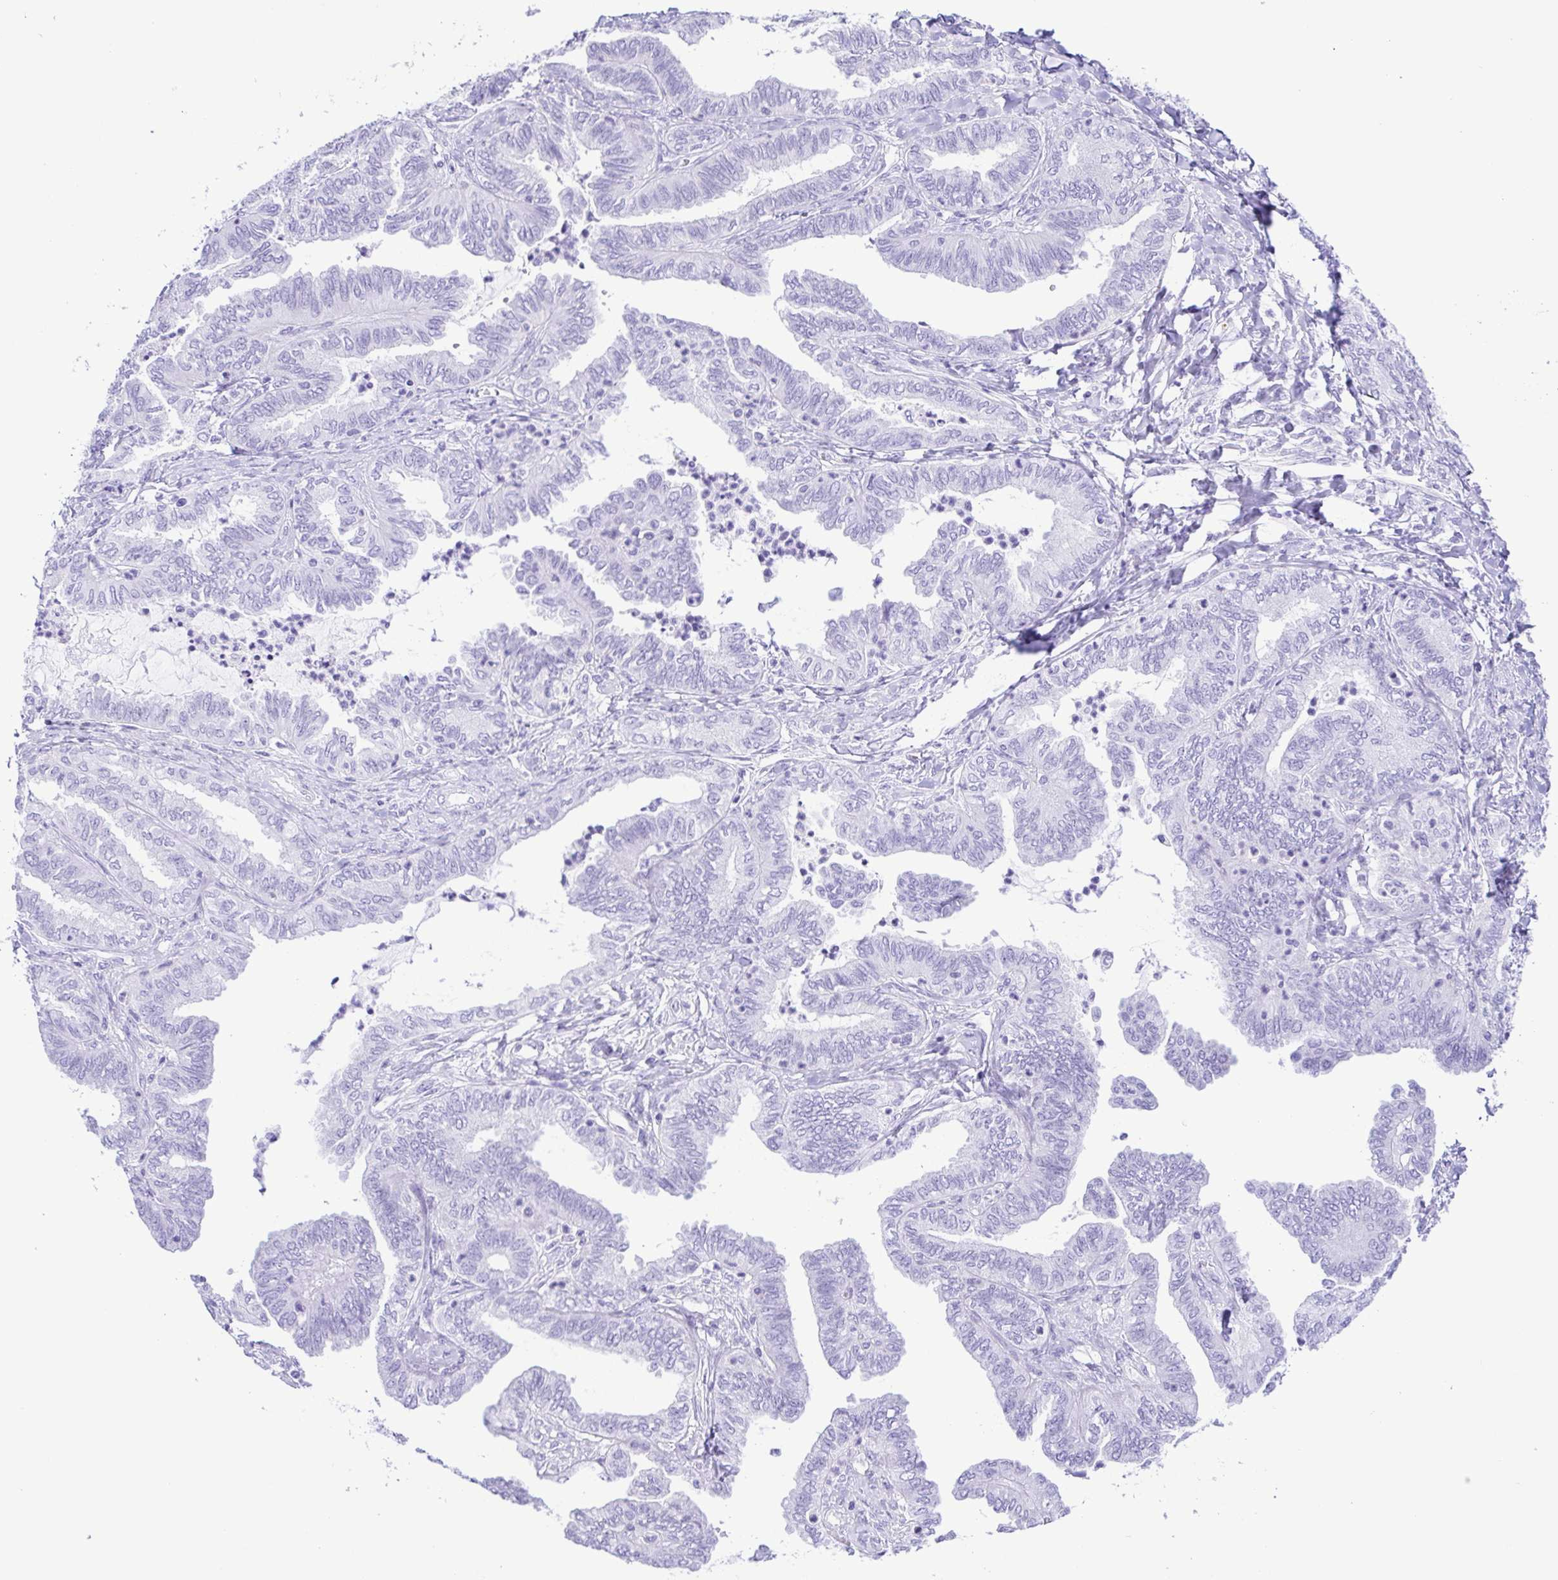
{"staining": {"intensity": "negative", "quantity": "none", "location": "none"}, "tissue": "ovarian cancer", "cell_type": "Tumor cells", "image_type": "cancer", "snomed": [{"axis": "morphology", "description": "Carcinoma, endometroid"}, {"axis": "topography", "description": "Ovary"}], "caption": "The photomicrograph exhibits no staining of tumor cells in ovarian endometroid carcinoma. The staining is performed using DAB brown chromogen with nuclei counter-stained in using hematoxylin.", "gene": "ERP27", "patient": {"sex": "female", "age": 70}}